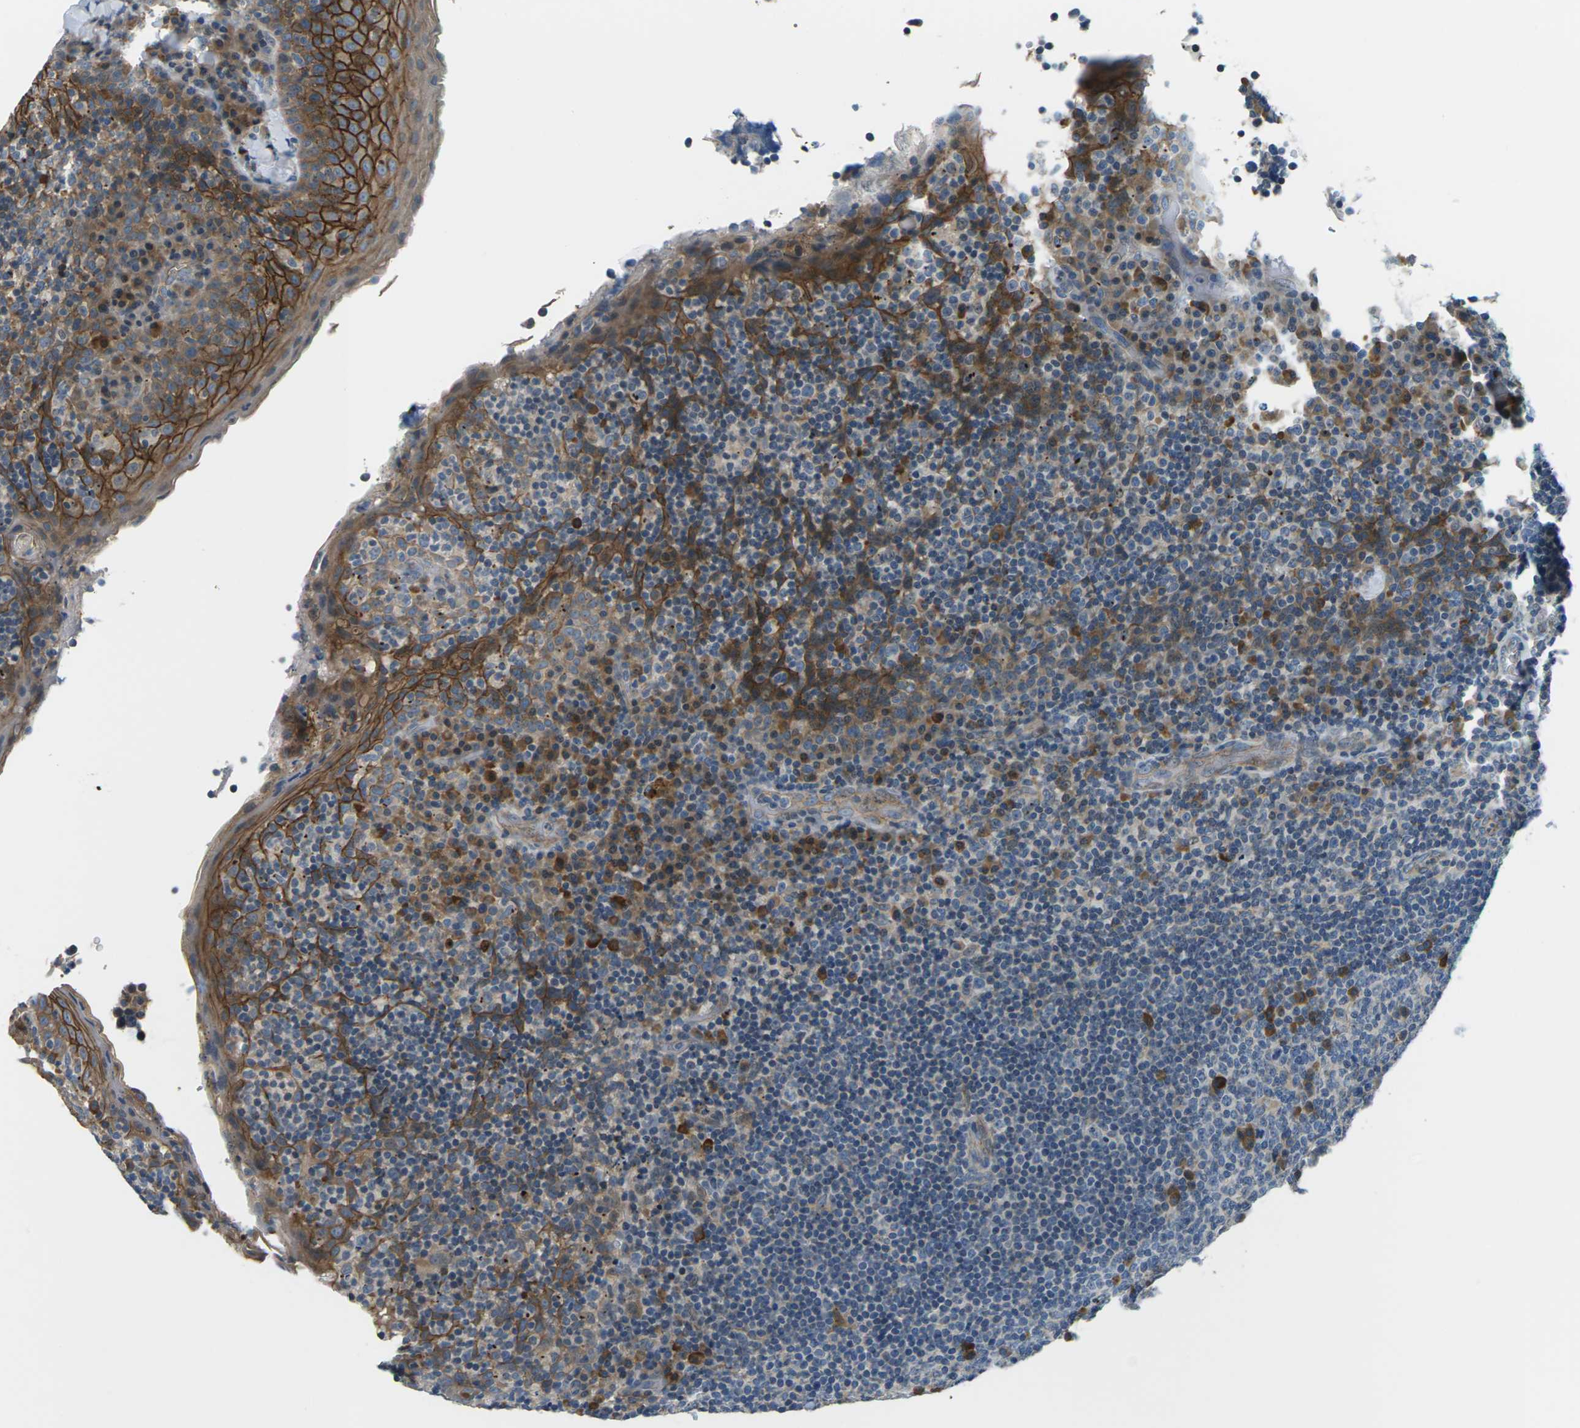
{"staining": {"intensity": "moderate", "quantity": "<25%", "location": "cytoplasmic/membranous"}, "tissue": "tonsil", "cell_type": "Germinal center cells", "image_type": "normal", "snomed": [{"axis": "morphology", "description": "Normal tissue, NOS"}, {"axis": "topography", "description": "Tonsil"}], "caption": "Approximately <25% of germinal center cells in benign human tonsil display moderate cytoplasmic/membranous protein expression as visualized by brown immunohistochemical staining.", "gene": "SLC13A3", "patient": {"sex": "male", "age": 17}}